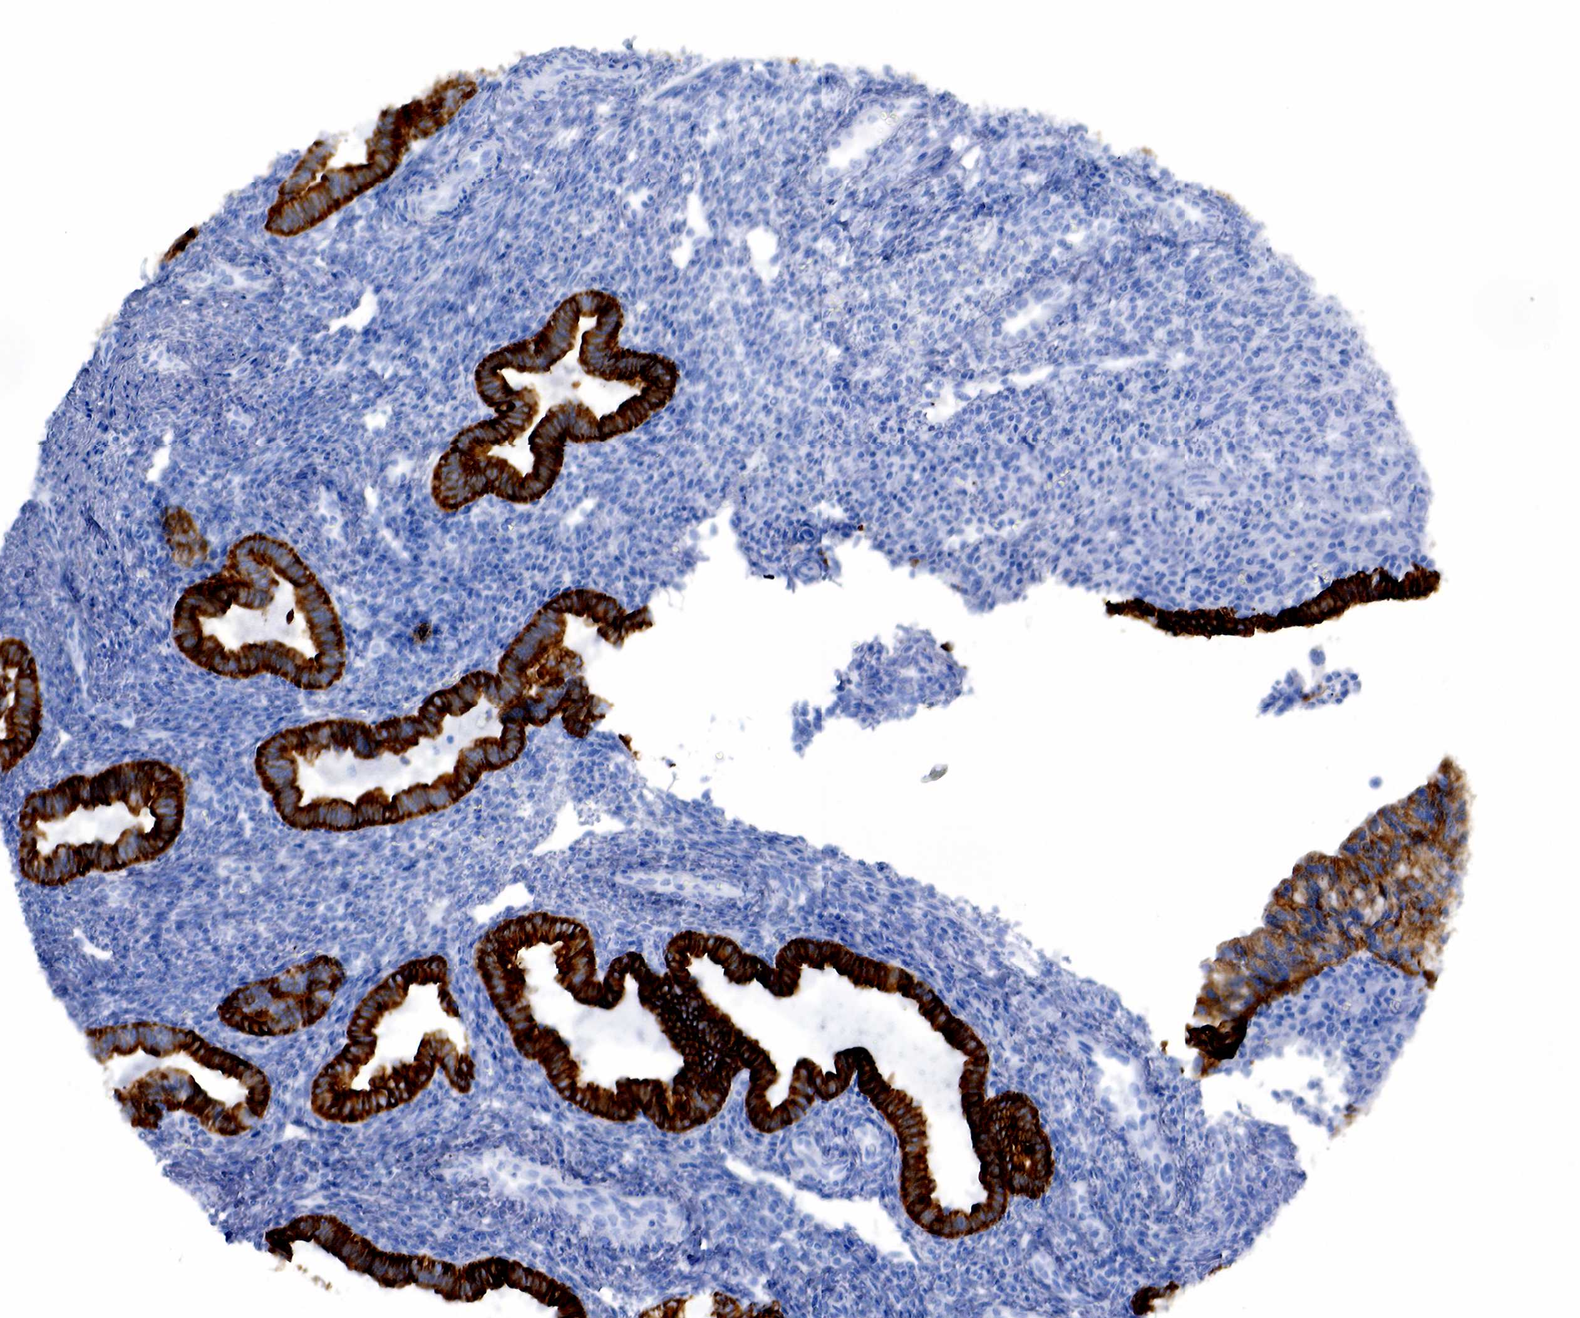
{"staining": {"intensity": "negative", "quantity": "none", "location": "none"}, "tissue": "endometrium", "cell_type": "Cells in endometrial stroma", "image_type": "normal", "snomed": [{"axis": "morphology", "description": "Normal tissue, NOS"}, {"axis": "topography", "description": "Endometrium"}], "caption": "DAB immunohistochemical staining of normal human endometrium reveals no significant positivity in cells in endometrial stroma. (DAB (3,3'-diaminobenzidine) immunohistochemistry, high magnification).", "gene": "KRT19", "patient": {"sex": "female", "age": 36}}